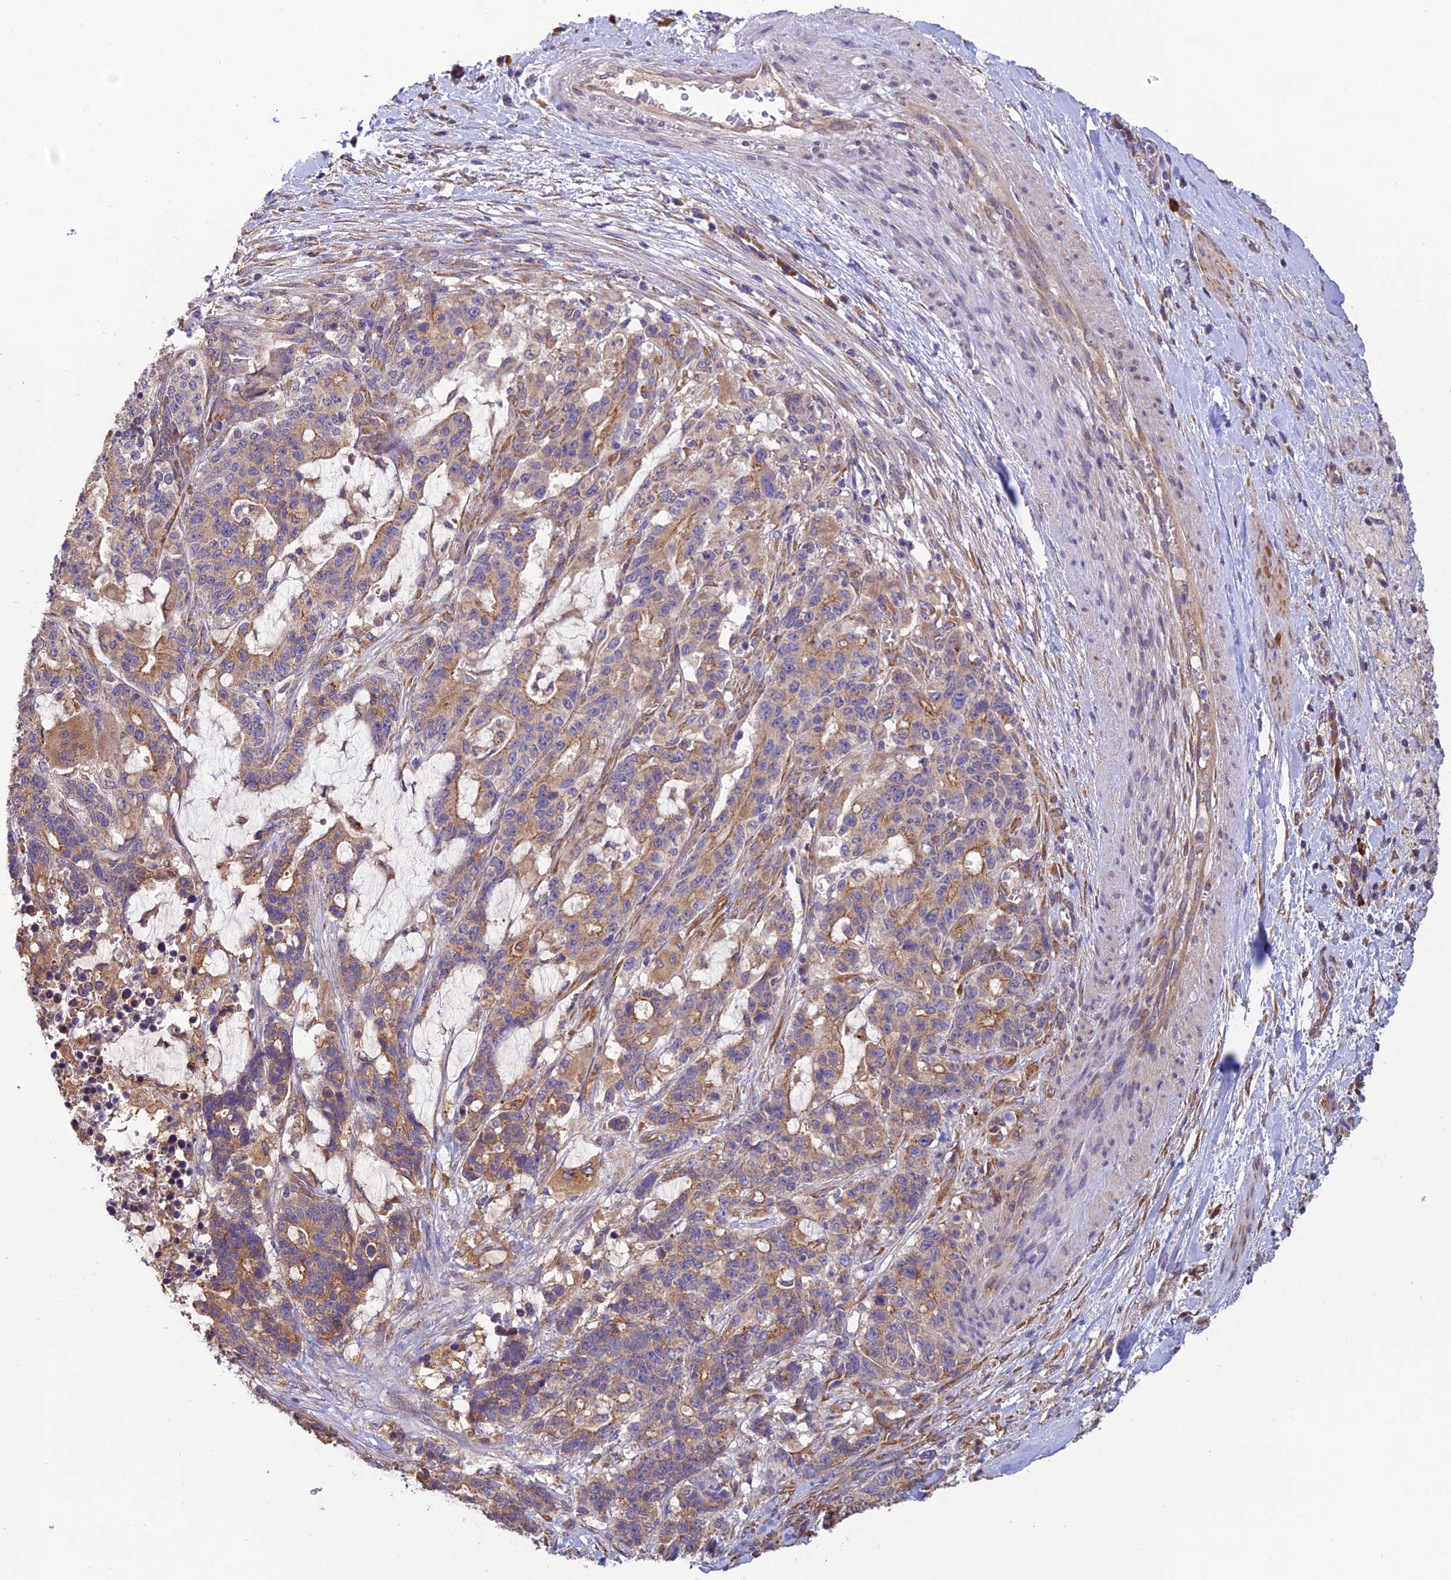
{"staining": {"intensity": "moderate", "quantity": ">75%", "location": "cytoplasmic/membranous"}, "tissue": "stomach cancer", "cell_type": "Tumor cells", "image_type": "cancer", "snomed": [{"axis": "morphology", "description": "Normal tissue, NOS"}, {"axis": "morphology", "description": "Adenocarcinoma, NOS"}, {"axis": "topography", "description": "Stomach"}], "caption": "Stomach adenocarcinoma stained for a protein (brown) shows moderate cytoplasmic/membranous positive expression in about >75% of tumor cells.", "gene": "MRNIP", "patient": {"sex": "female", "age": 64}}